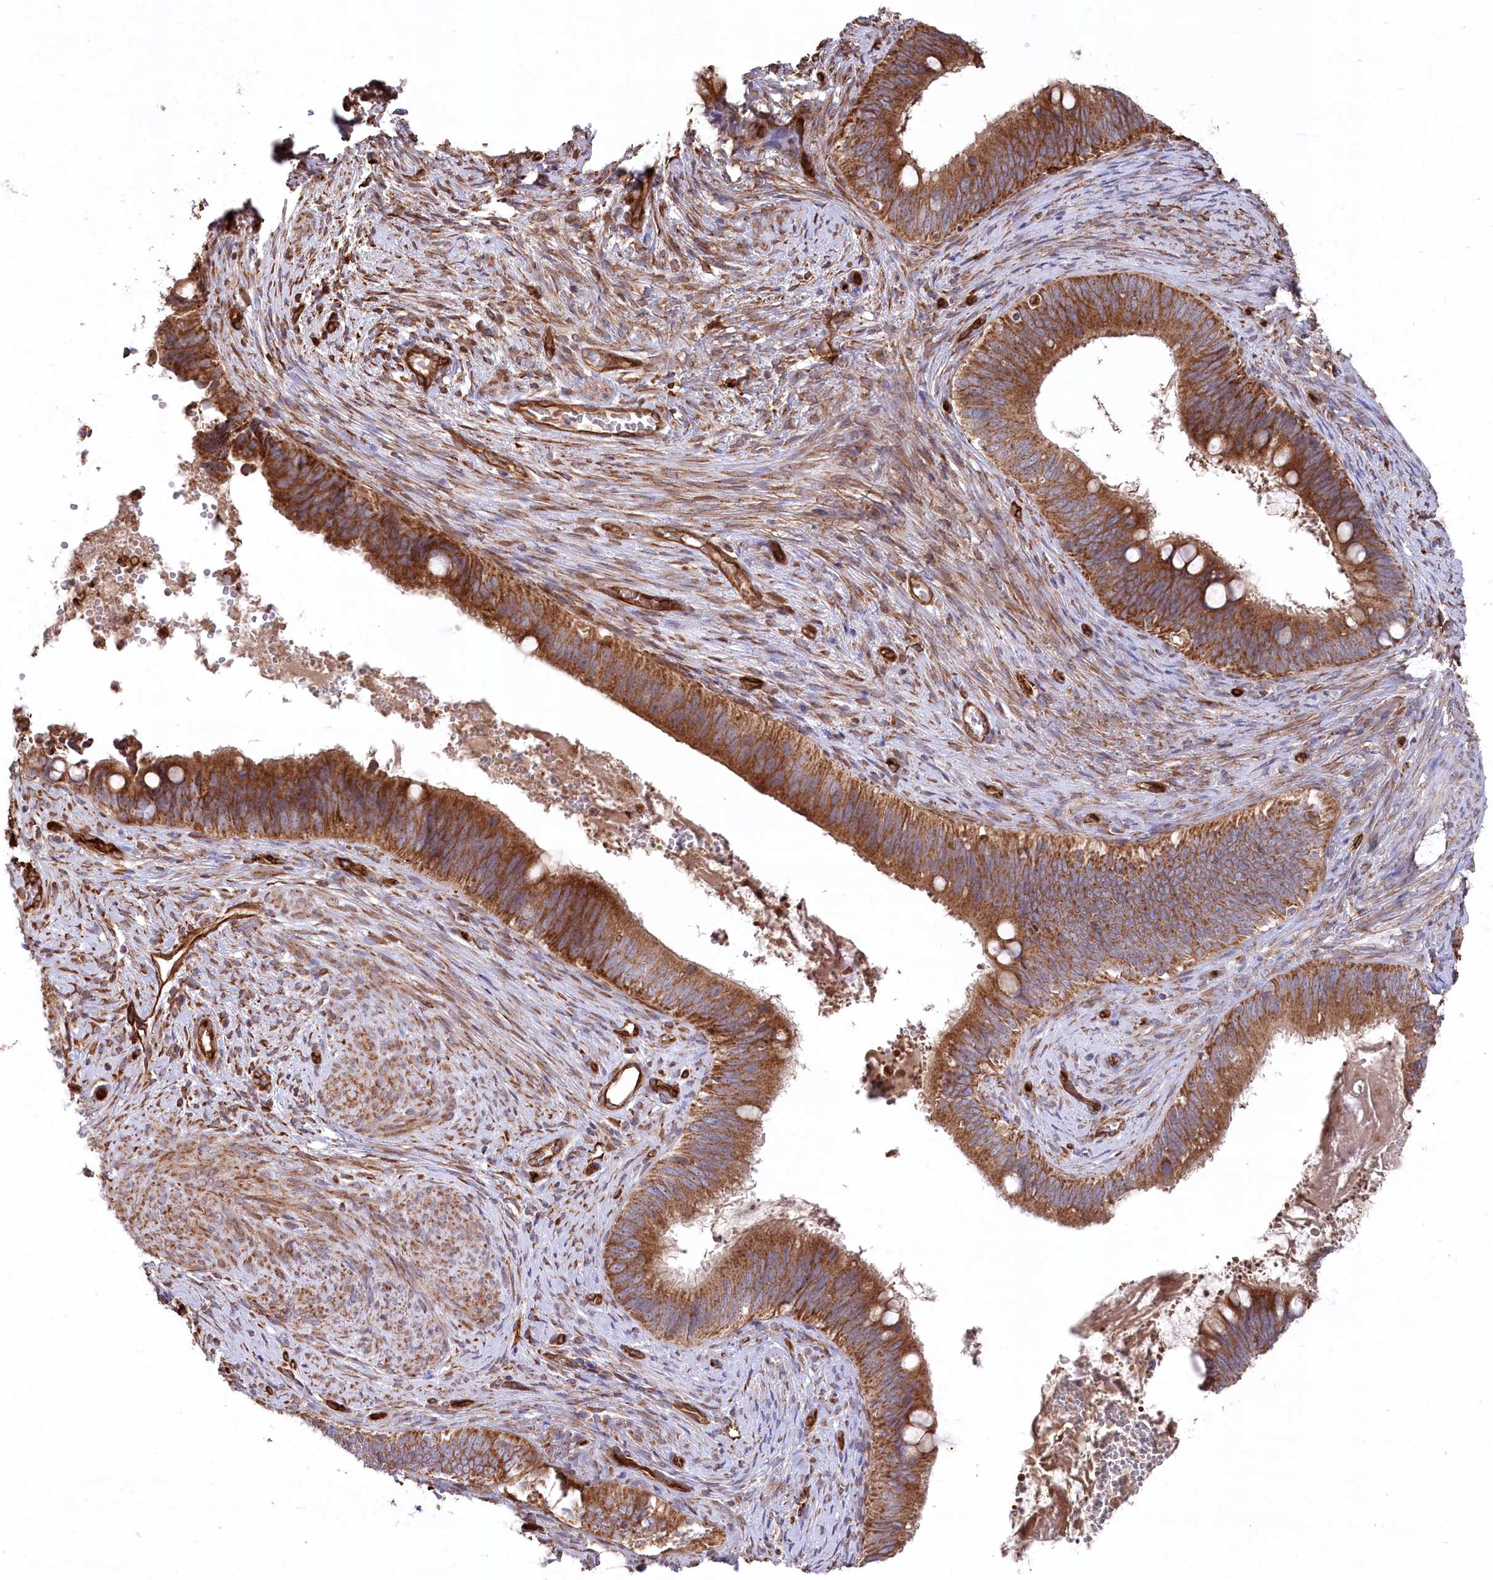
{"staining": {"intensity": "strong", "quantity": ">75%", "location": "cytoplasmic/membranous"}, "tissue": "cervical cancer", "cell_type": "Tumor cells", "image_type": "cancer", "snomed": [{"axis": "morphology", "description": "Adenocarcinoma, NOS"}, {"axis": "topography", "description": "Cervix"}], "caption": "Human cervical adenocarcinoma stained with a brown dye shows strong cytoplasmic/membranous positive expression in approximately >75% of tumor cells.", "gene": "MTPAP", "patient": {"sex": "female", "age": 42}}